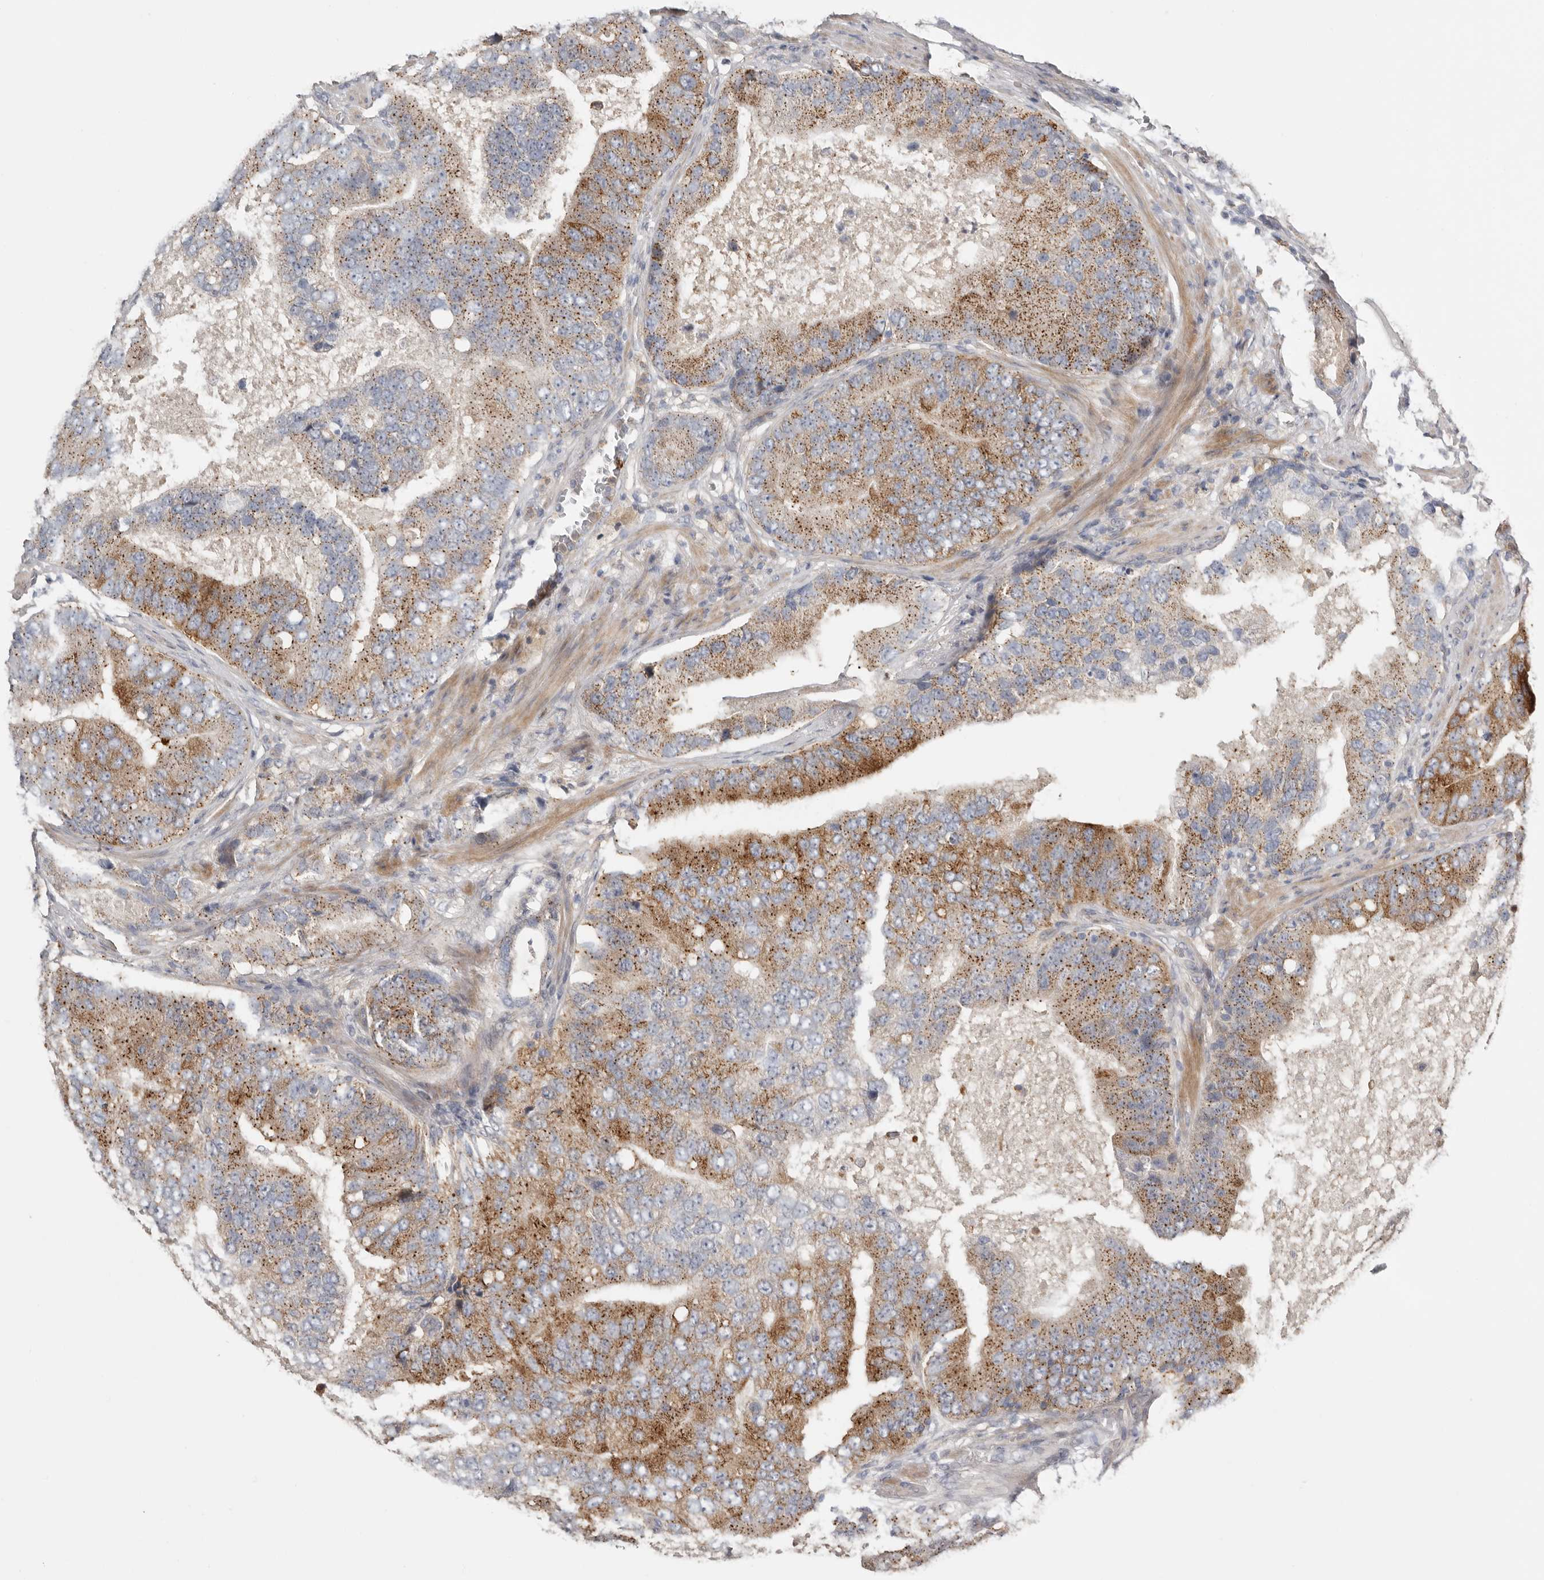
{"staining": {"intensity": "moderate", "quantity": "25%-75%", "location": "cytoplasmic/membranous"}, "tissue": "prostate cancer", "cell_type": "Tumor cells", "image_type": "cancer", "snomed": [{"axis": "morphology", "description": "Adenocarcinoma, High grade"}, {"axis": "topography", "description": "Prostate"}], "caption": "A micrograph showing moderate cytoplasmic/membranous expression in about 25%-75% of tumor cells in adenocarcinoma (high-grade) (prostate), as visualized by brown immunohistochemical staining.", "gene": "MSRB2", "patient": {"sex": "male", "age": 70}}